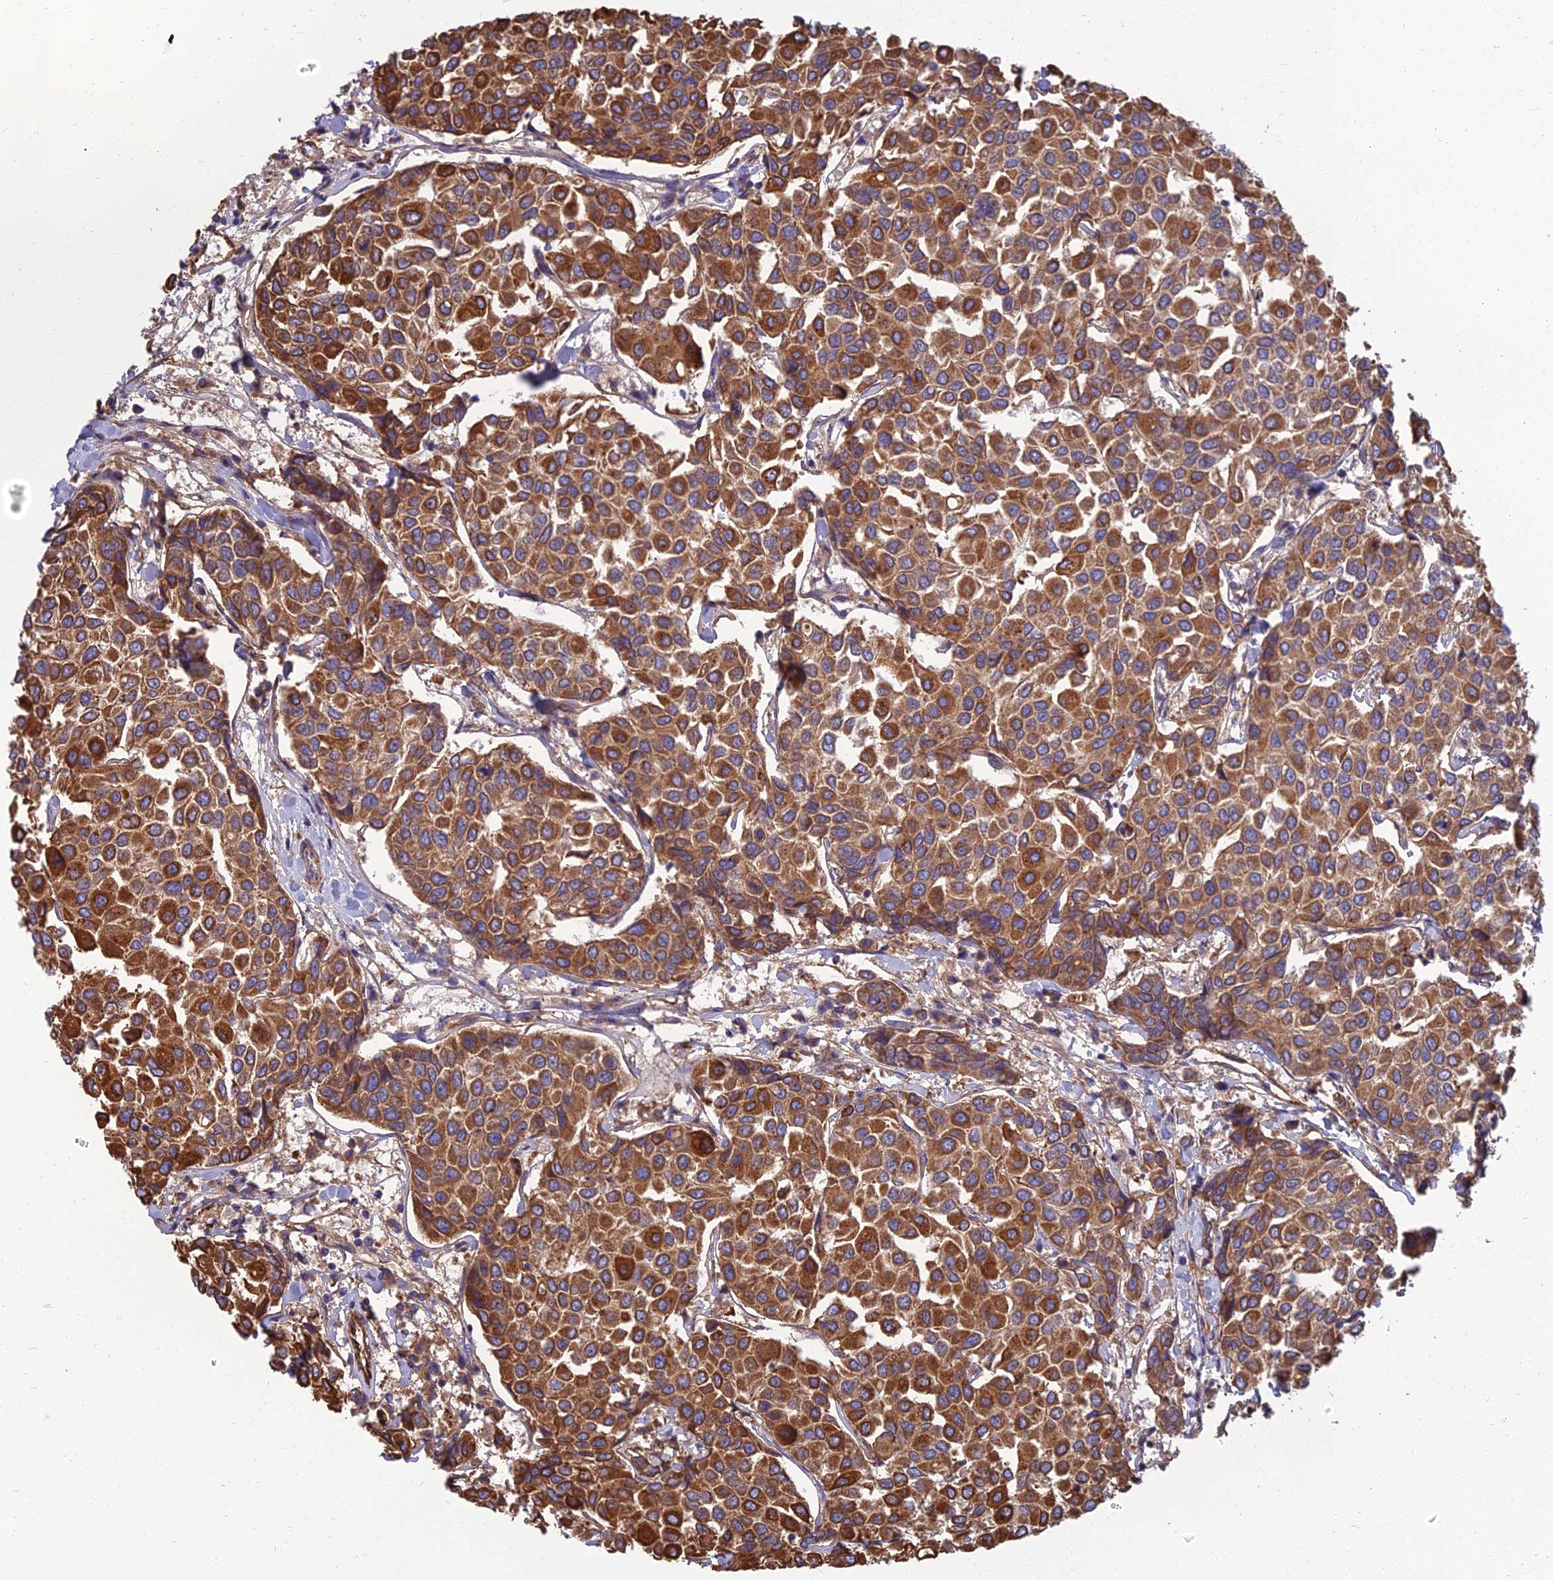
{"staining": {"intensity": "strong", "quantity": ">75%", "location": "cytoplasmic/membranous"}, "tissue": "breast cancer", "cell_type": "Tumor cells", "image_type": "cancer", "snomed": [{"axis": "morphology", "description": "Duct carcinoma"}, {"axis": "topography", "description": "Breast"}], "caption": "Immunohistochemistry (IHC) micrograph of neoplastic tissue: human breast cancer stained using immunohistochemistry (IHC) shows high levels of strong protein expression localized specifically in the cytoplasmic/membranous of tumor cells, appearing as a cytoplasmic/membranous brown color.", "gene": "WDR24", "patient": {"sex": "female", "age": 55}}